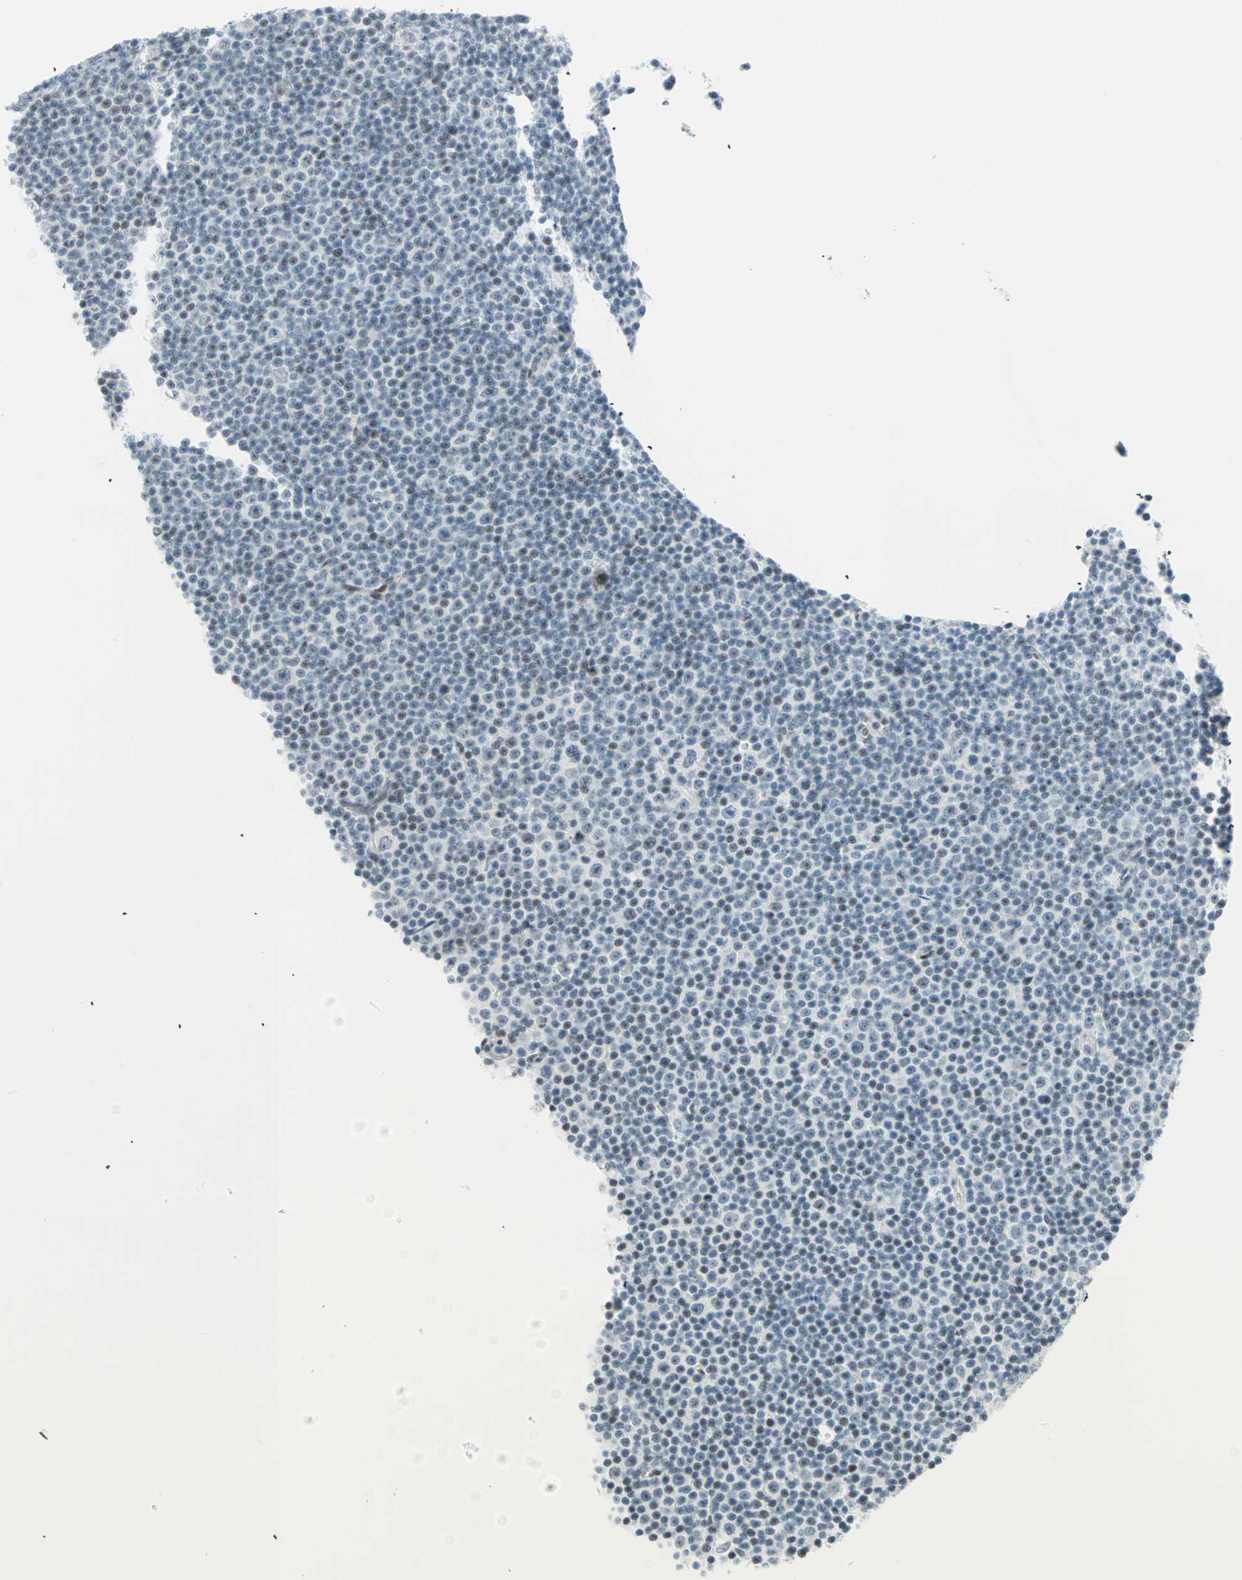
{"staining": {"intensity": "negative", "quantity": "none", "location": "none"}, "tissue": "lymphoma", "cell_type": "Tumor cells", "image_type": "cancer", "snomed": [{"axis": "morphology", "description": "Malignant lymphoma, non-Hodgkin's type, Low grade"}, {"axis": "topography", "description": "Lymph node"}], "caption": "Immunohistochemistry (IHC) histopathology image of neoplastic tissue: lymphoma stained with DAB demonstrates no significant protein staining in tumor cells.", "gene": "PKNOX1", "patient": {"sex": "female", "age": 67}}